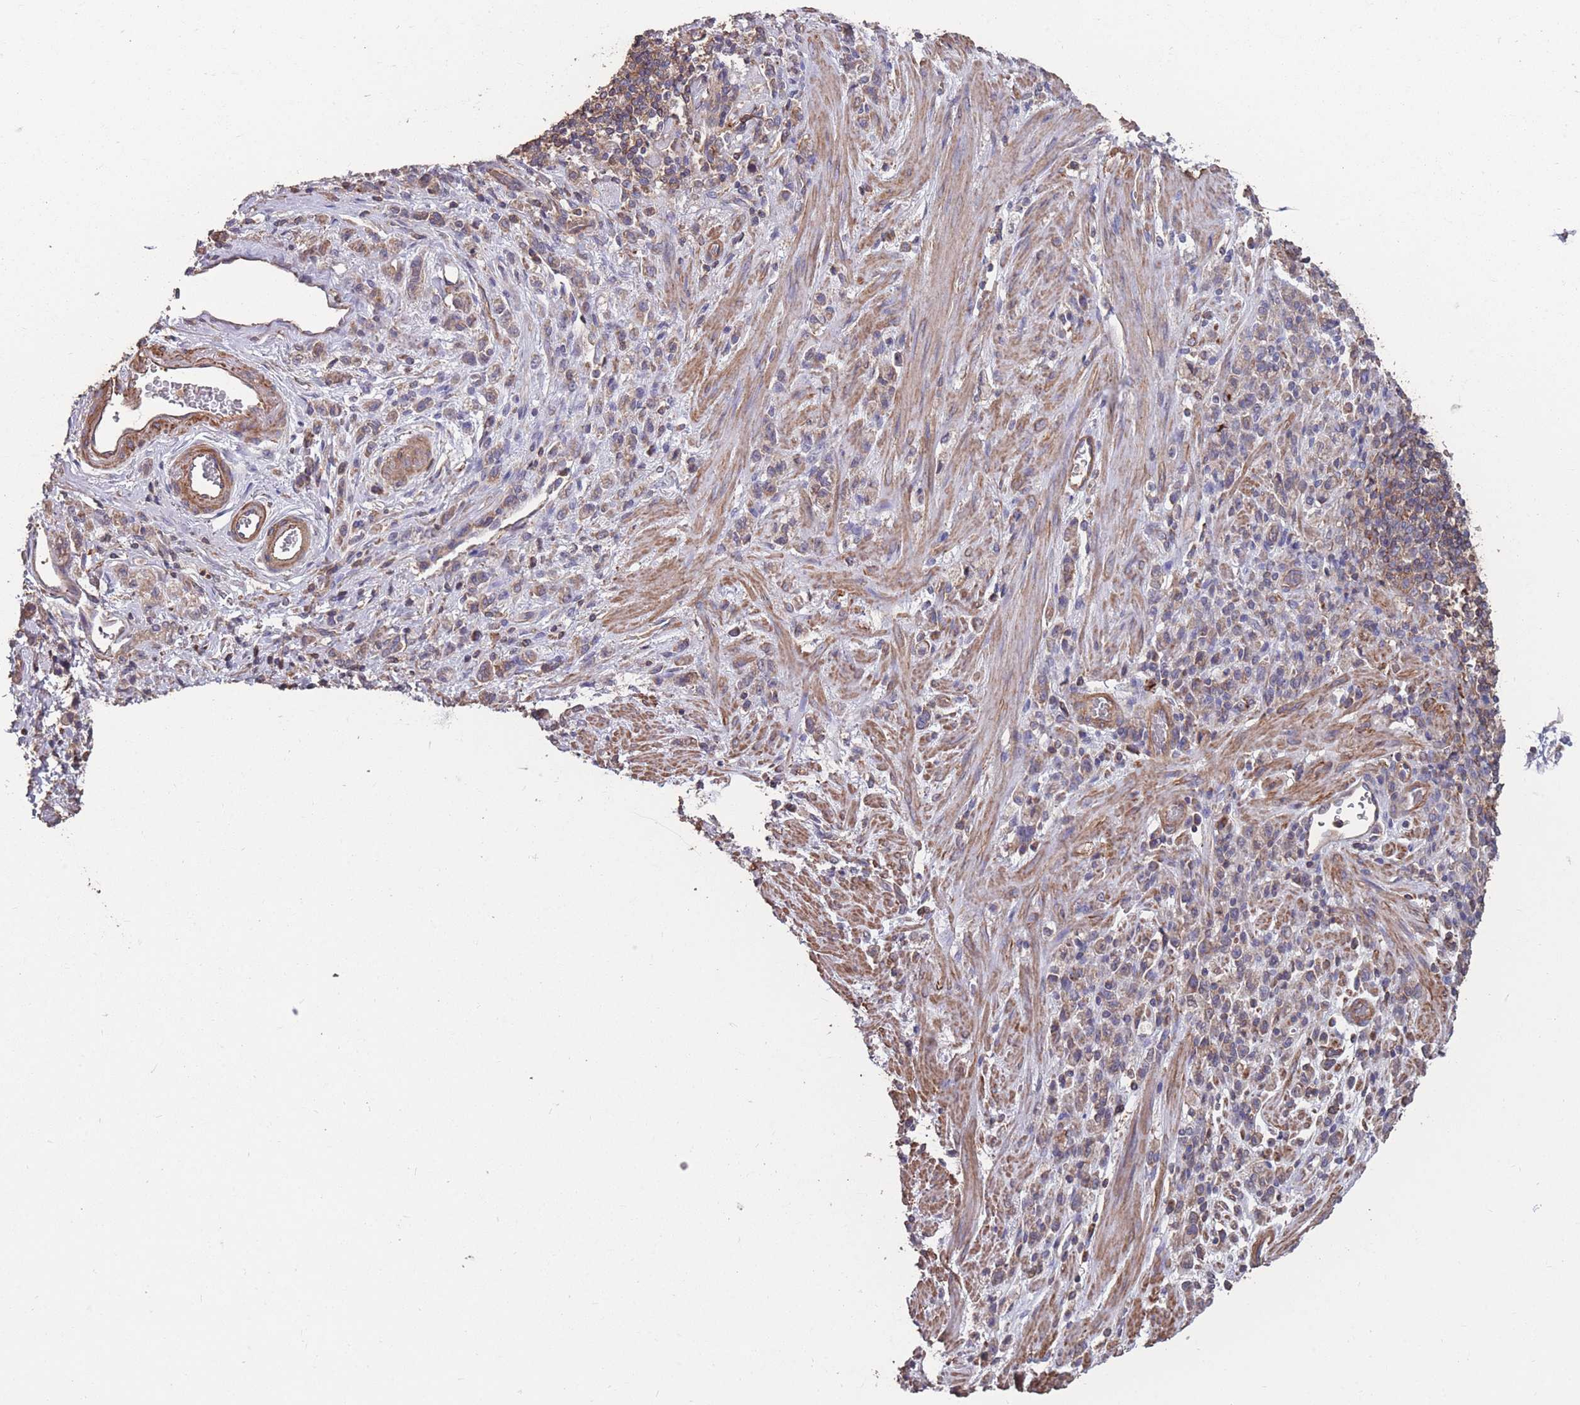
{"staining": {"intensity": "weak", "quantity": ">75%", "location": "cytoplasmic/membranous"}, "tissue": "stomach cancer", "cell_type": "Tumor cells", "image_type": "cancer", "snomed": [{"axis": "morphology", "description": "Adenocarcinoma, NOS"}, {"axis": "topography", "description": "Stomach"}], "caption": "Protein analysis of adenocarcinoma (stomach) tissue displays weak cytoplasmic/membranous positivity in about >75% of tumor cells.", "gene": "NUDT21", "patient": {"sex": "male", "age": 77}}